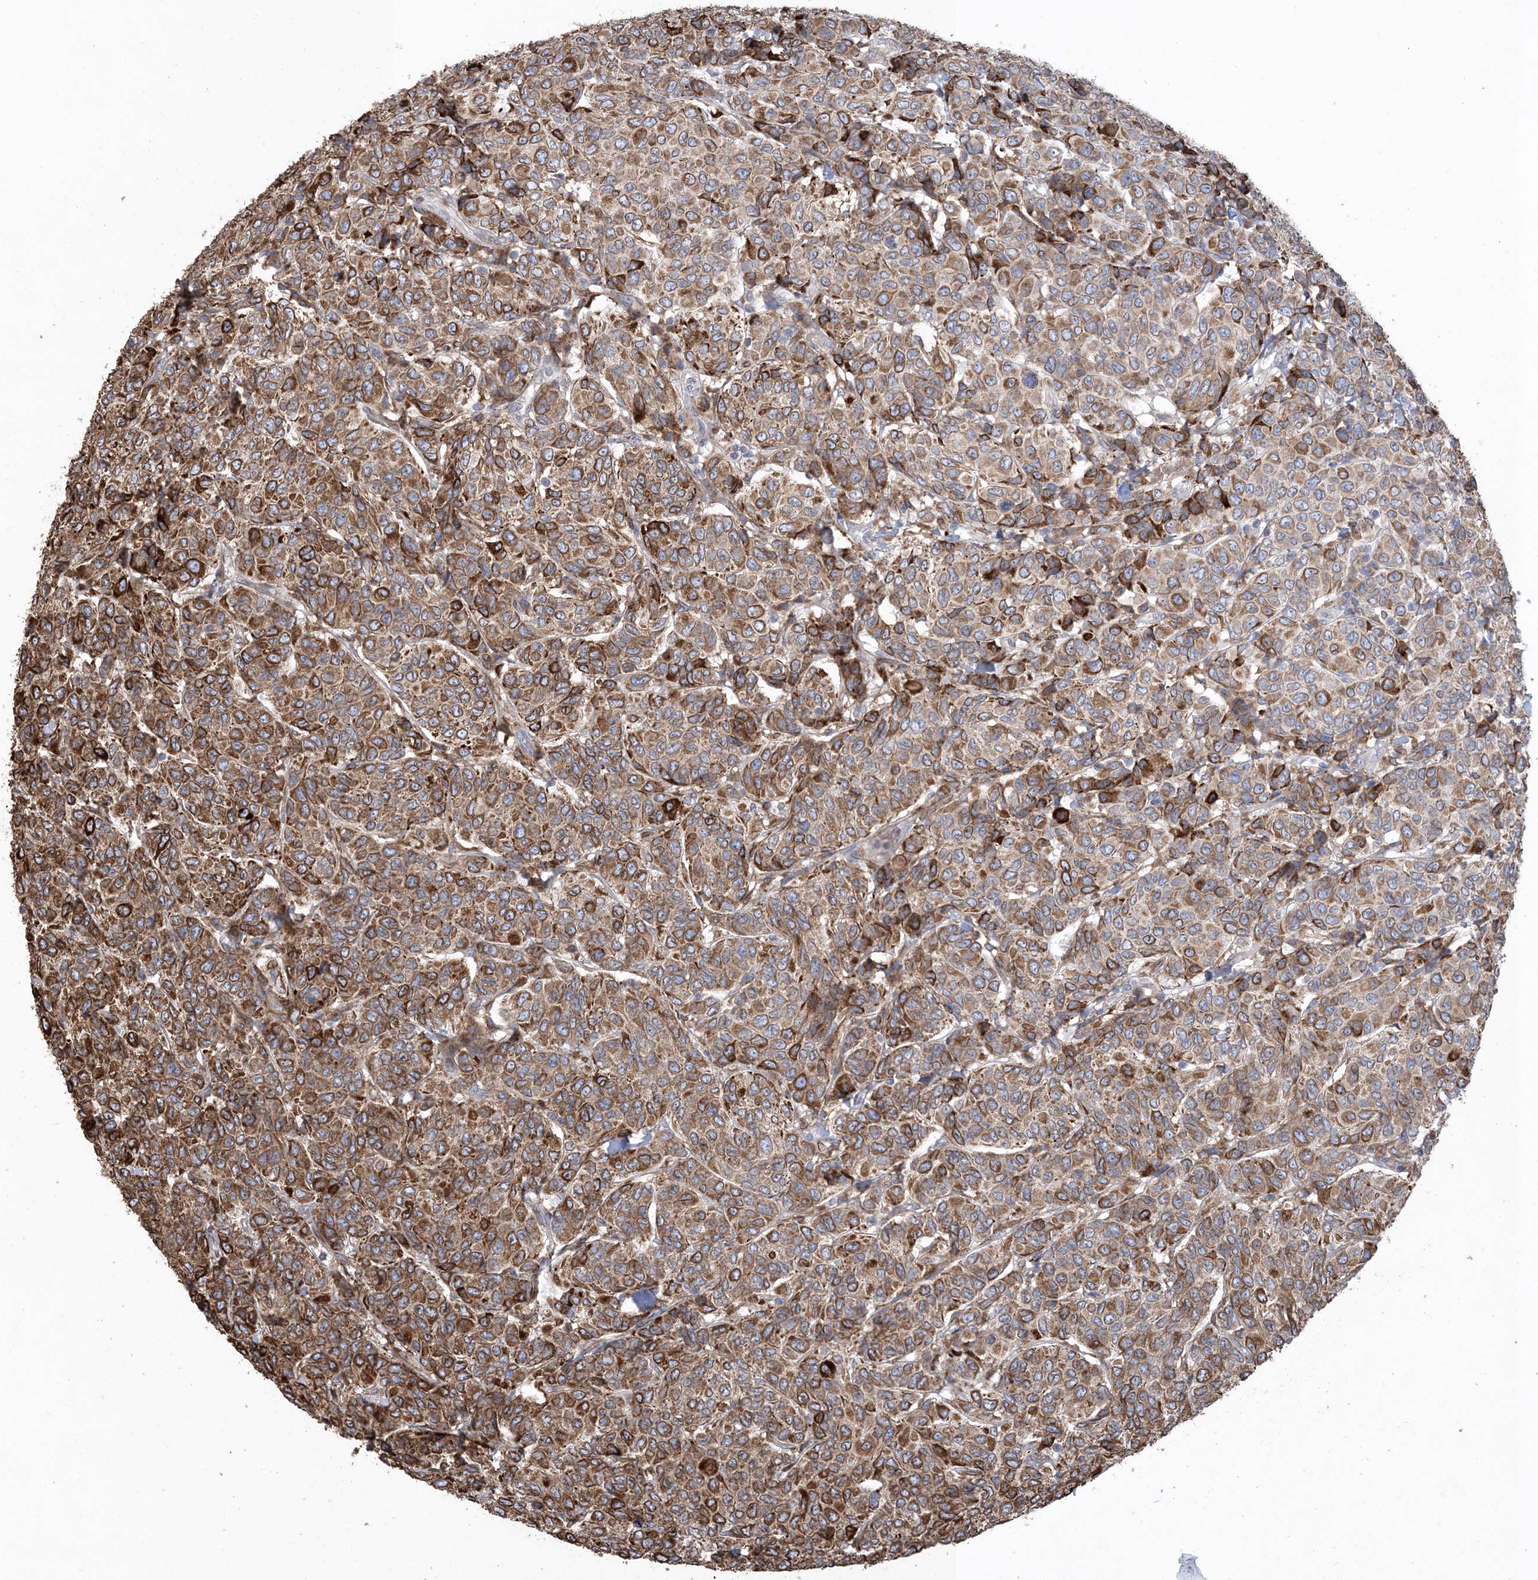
{"staining": {"intensity": "strong", "quantity": ">75%", "location": "cytoplasmic/membranous"}, "tissue": "breast cancer", "cell_type": "Tumor cells", "image_type": "cancer", "snomed": [{"axis": "morphology", "description": "Duct carcinoma"}, {"axis": "topography", "description": "Breast"}], "caption": "A brown stain shows strong cytoplasmic/membranous positivity of a protein in human intraductal carcinoma (breast) tumor cells.", "gene": "SHANK1", "patient": {"sex": "female", "age": 55}}